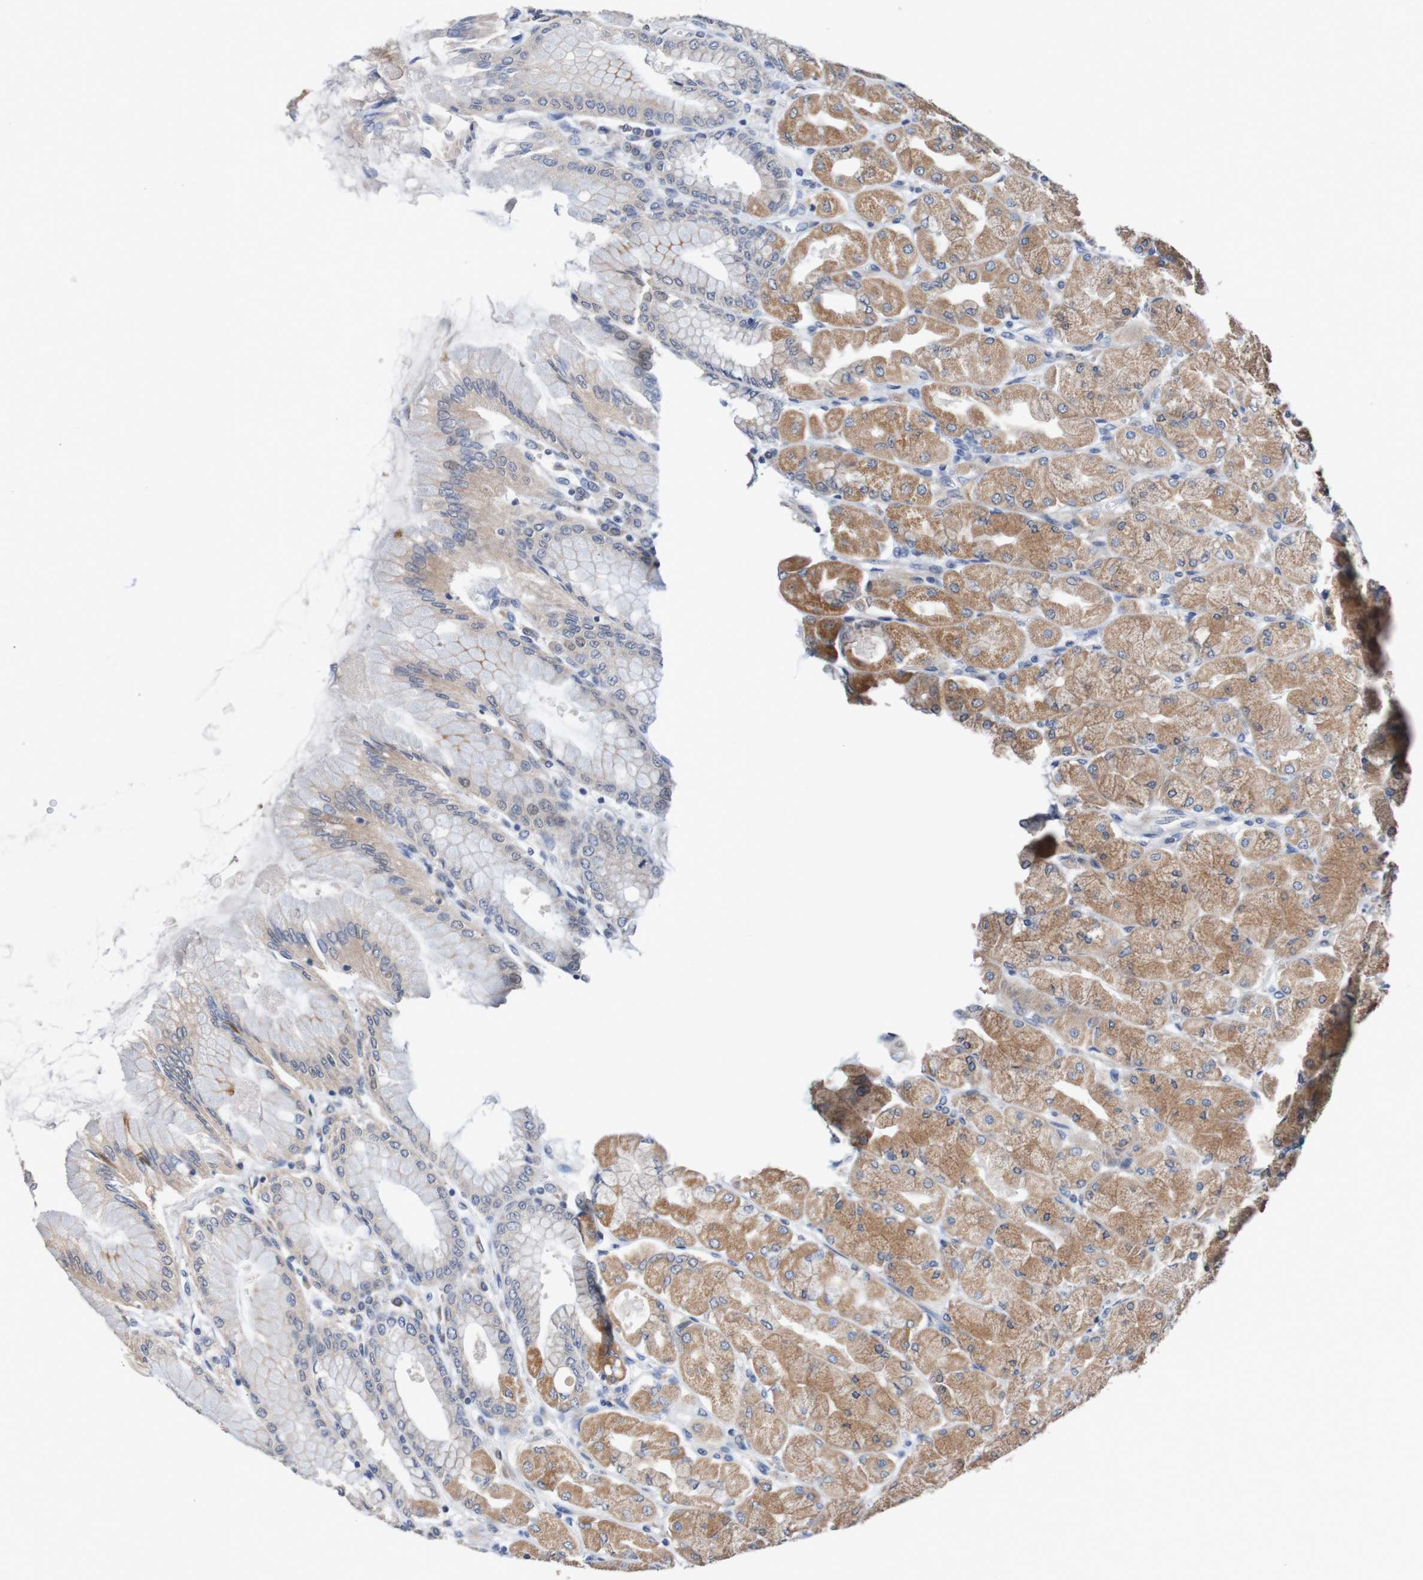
{"staining": {"intensity": "moderate", "quantity": ">75%", "location": "cytoplasmic/membranous"}, "tissue": "stomach", "cell_type": "Glandular cells", "image_type": "normal", "snomed": [{"axis": "morphology", "description": "Normal tissue, NOS"}, {"axis": "topography", "description": "Stomach, upper"}], "caption": "Protein analysis of benign stomach exhibits moderate cytoplasmic/membranous expression in about >75% of glandular cells. (IHC, brightfield microscopy, high magnification).", "gene": "FIBP", "patient": {"sex": "female", "age": 56}}